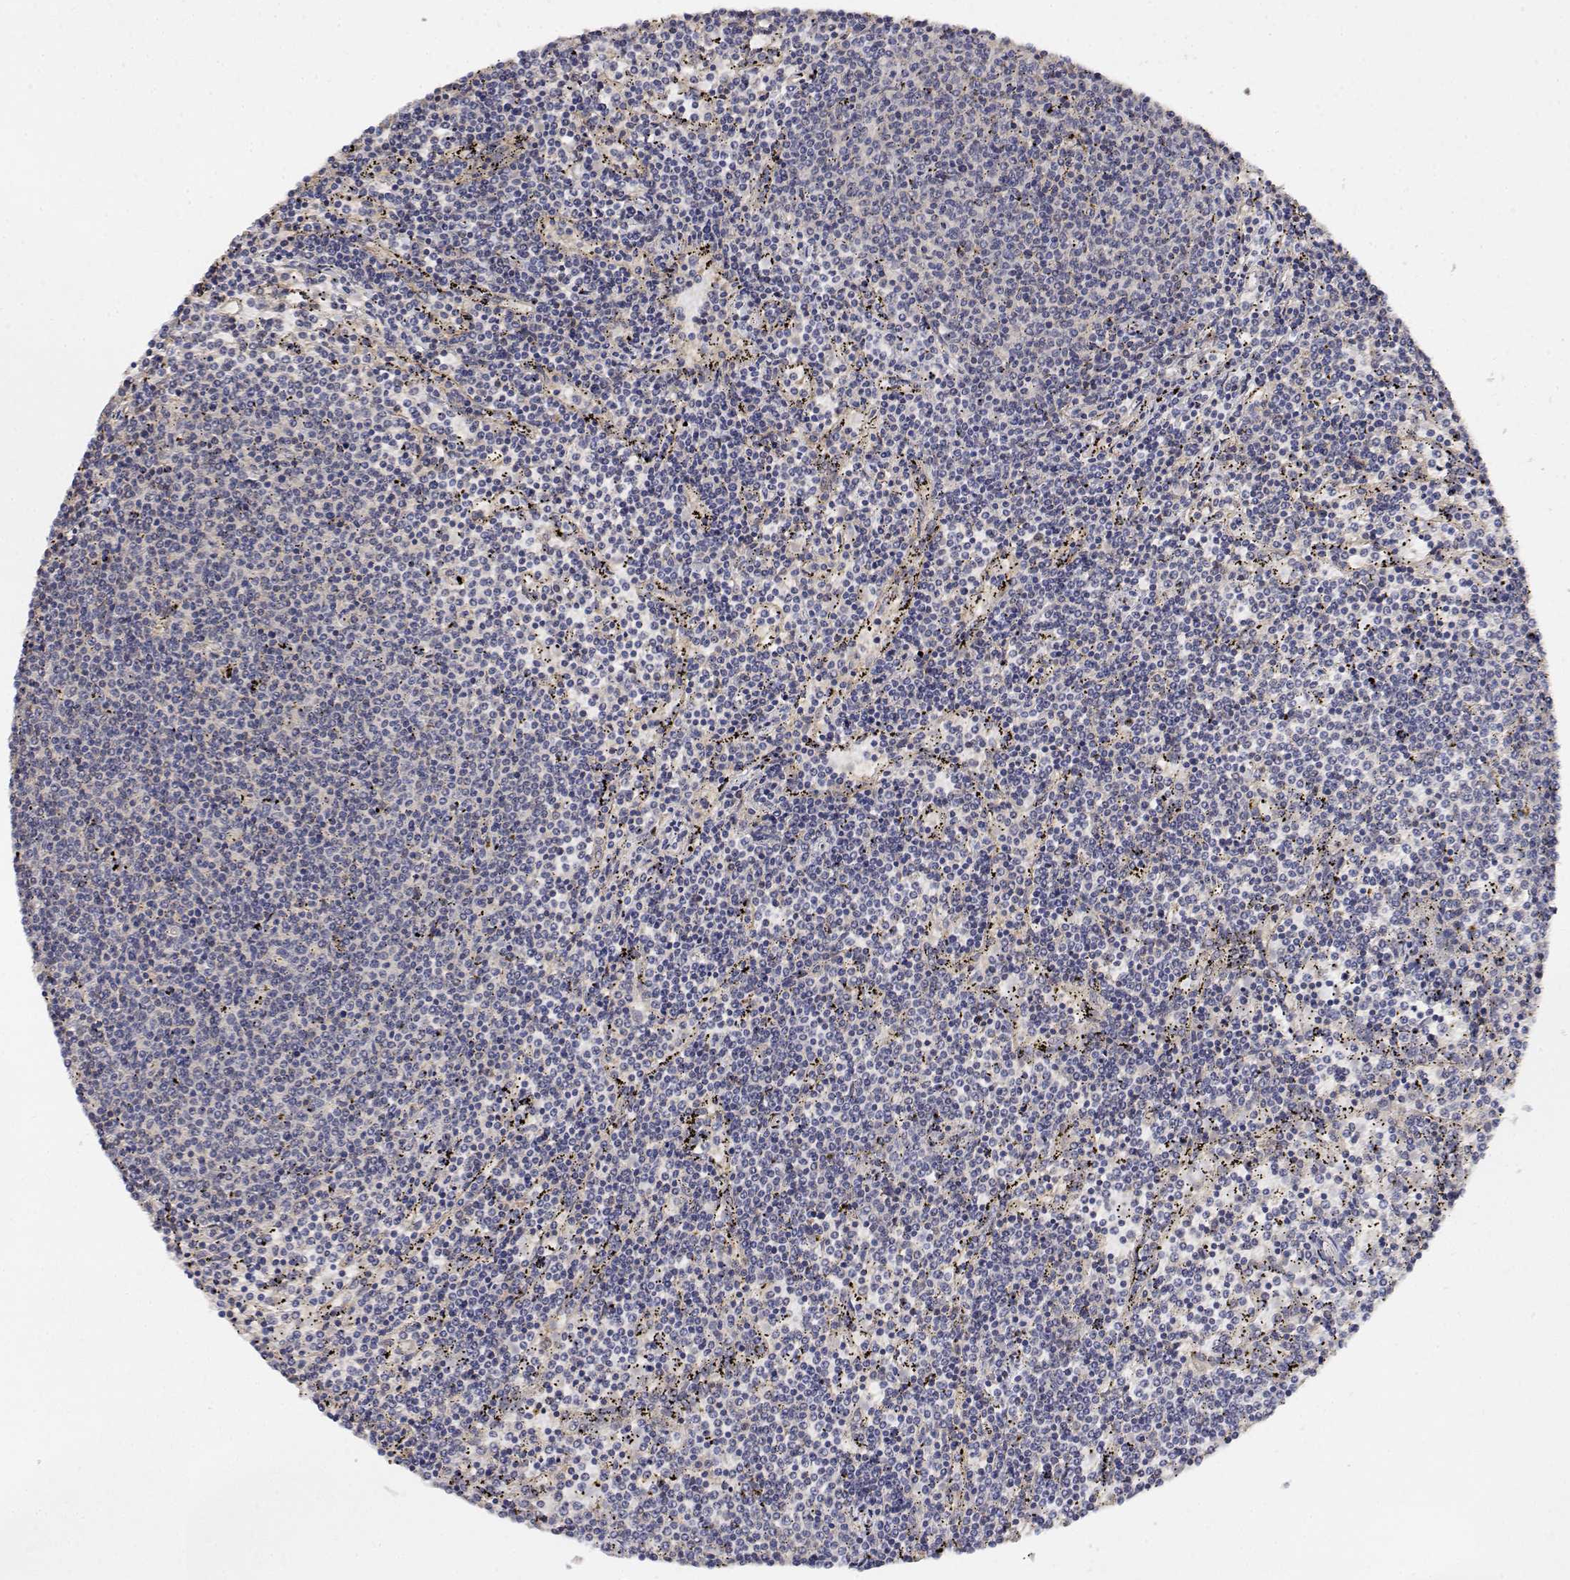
{"staining": {"intensity": "negative", "quantity": "none", "location": "none"}, "tissue": "lymphoma", "cell_type": "Tumor cells", "image_type": "cancer", "snomed": [{"axis": "morphology", "description": "Malignant lymphoma, non-Hodgkin's type, Low grade"}, {"axis": "topography", "description": "Spleen"}], "caption": "High magnification brightfield microscopy of lymphoma stained with DAB (3,3'-diaminobenzidine) (brown) and counterstained with hematoxylin (blue): tumor cells show no significant positivity.", "gene": "LONRF3", "patient": {"sex": "female", "age": 50}}